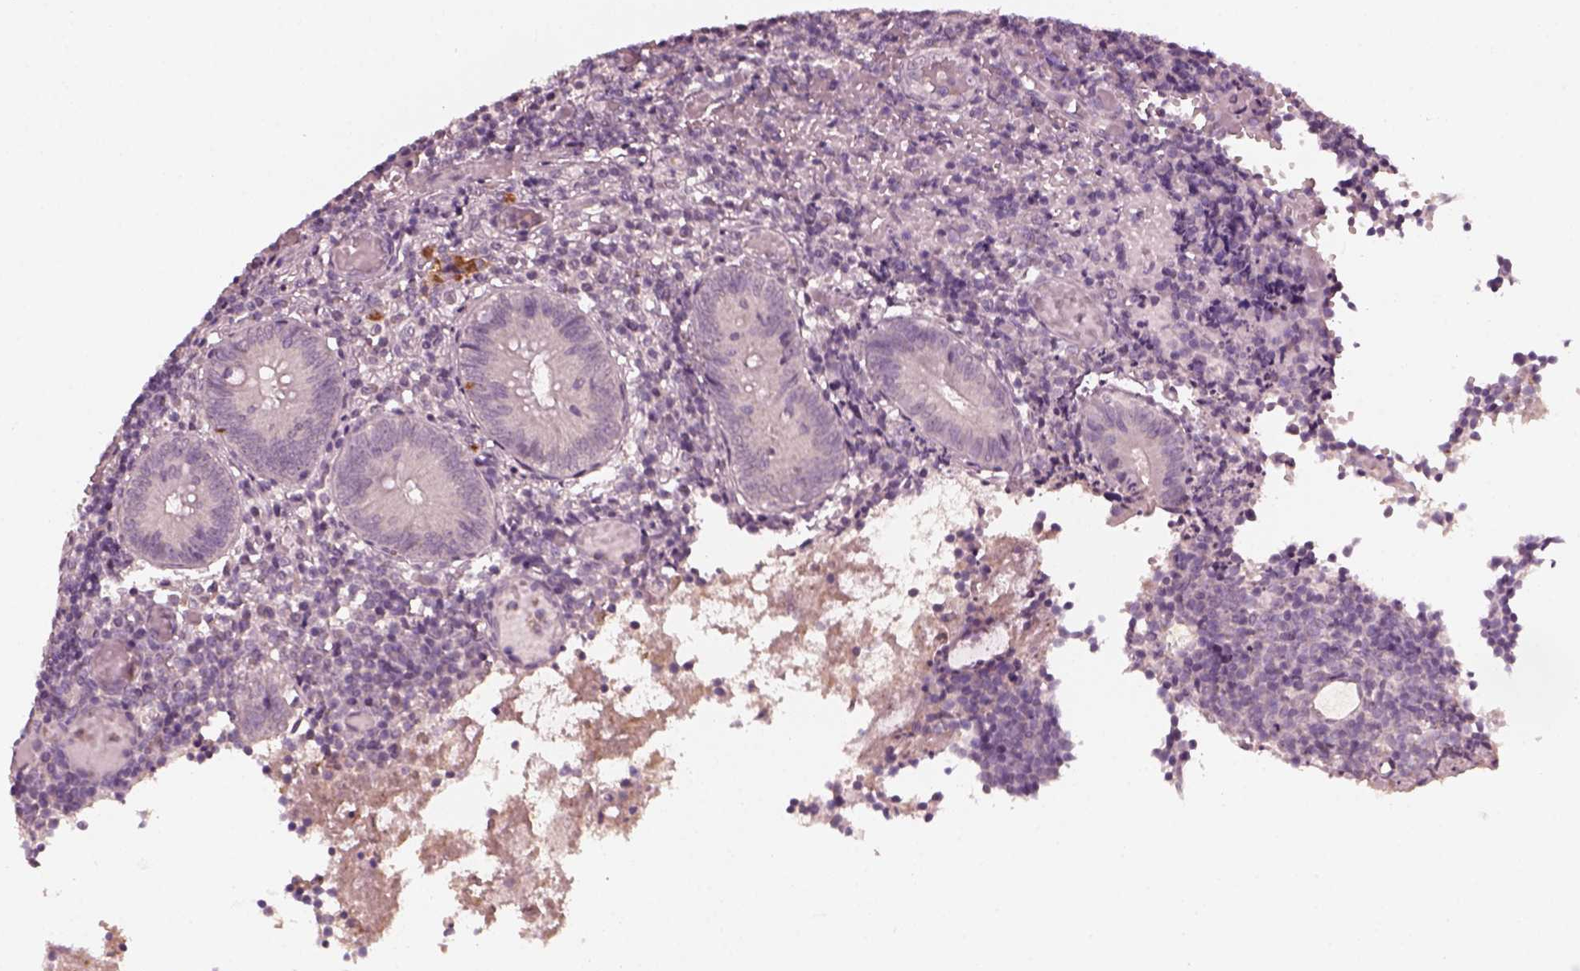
{"staining": {"intensity": "strong", "quantity": "<25%", "location": "cytoplasmic/membranous"}, "tissue": "appendix", "cell_type": "Glandular cells", "image_type": "normal", "snomed": [{"axis": "morphology", "description": "Normal tissue, NOS"}, {"axis": "topography", "description": "Appendix"}], "caption": "Unremarkable appendix was stained to show a protein in brown. There is medium levels of strong cytoplasmic/membranous staining in about <25% of glandular cells. (DAB (3,3'-diaminobenzidine) = brown stain, brightfield microscopy at high magnification).", "gene": "KRT79", "patient": {"sex": "female", "age": 32}}